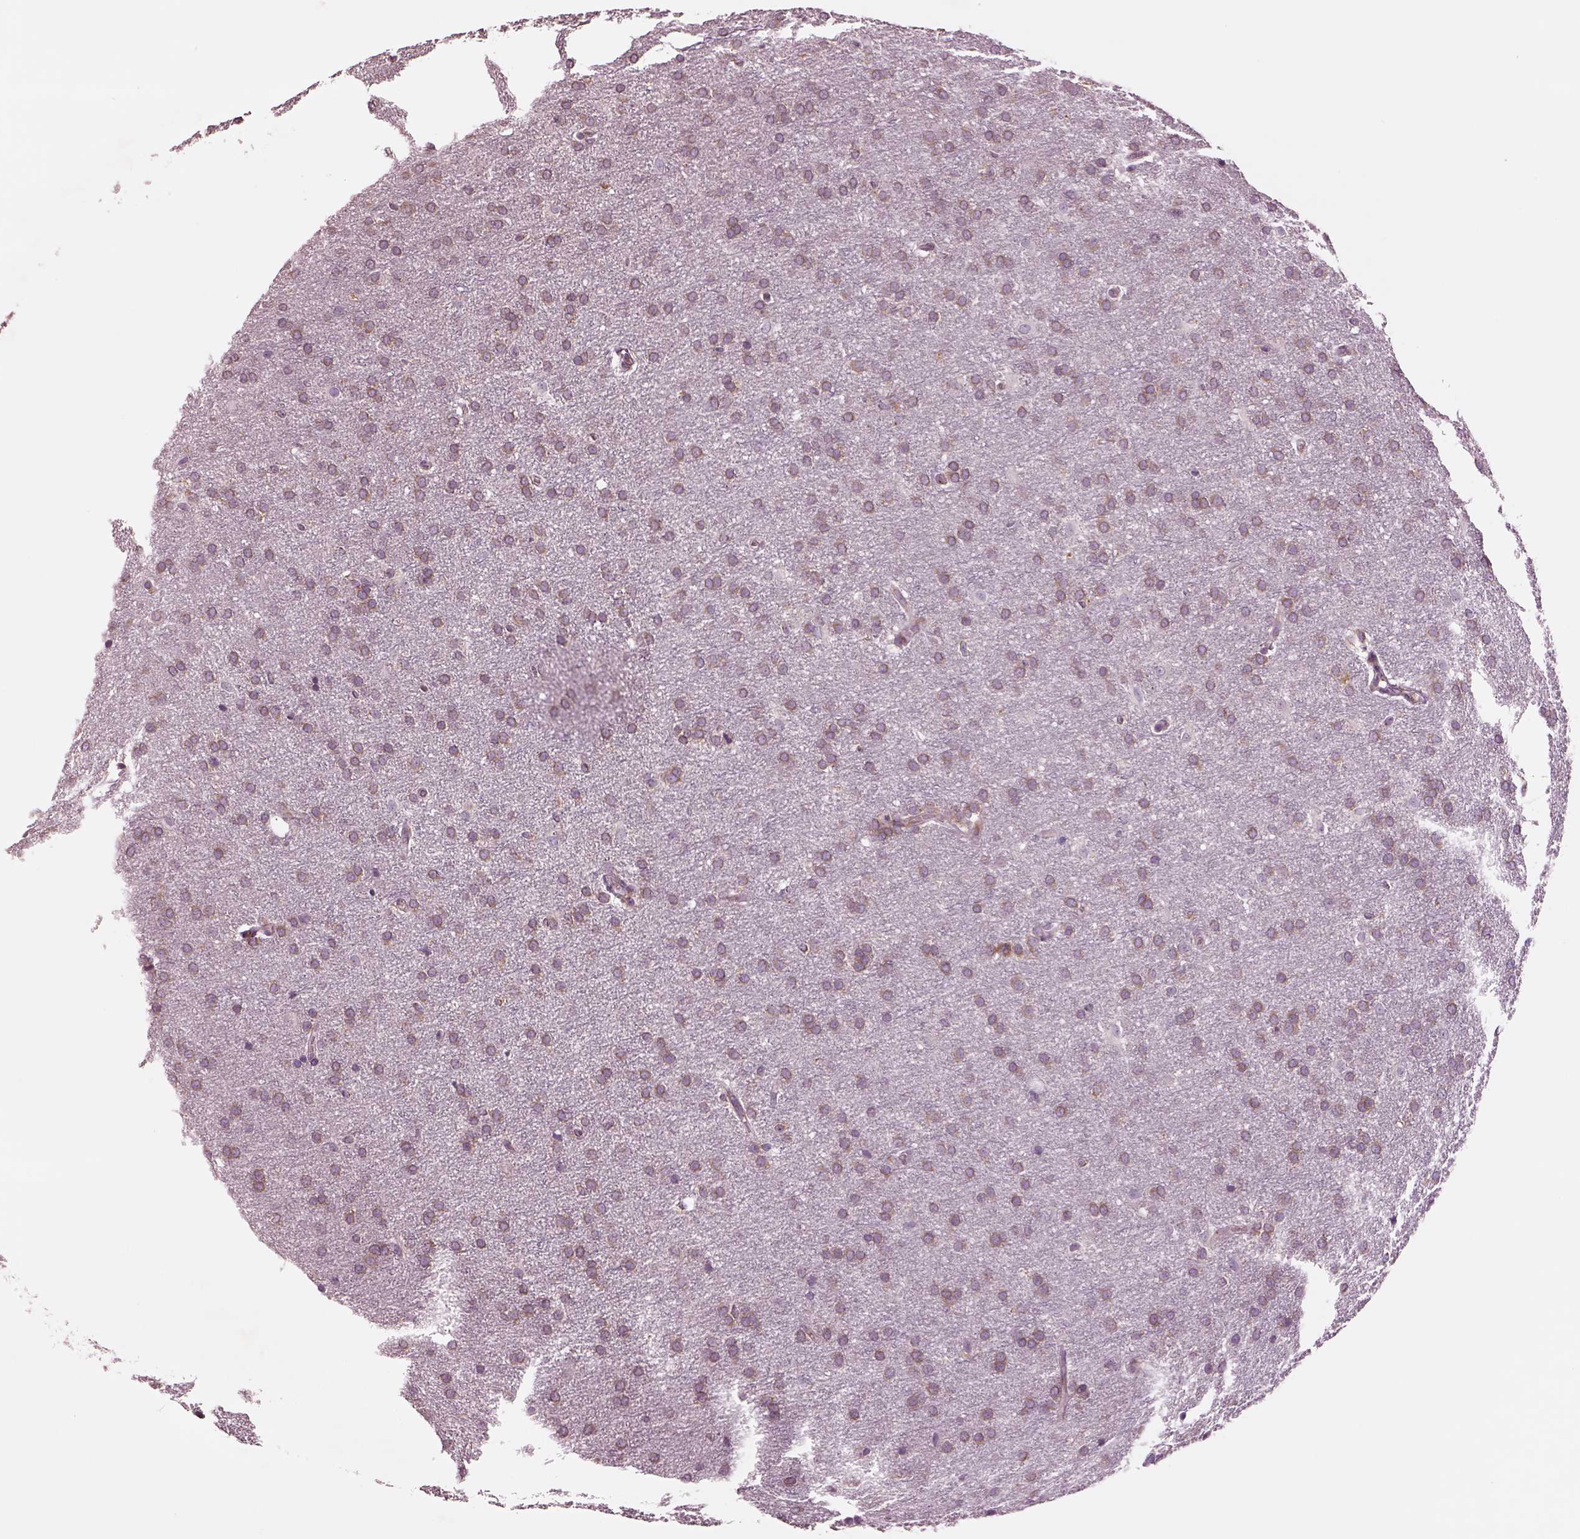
{"staining": {"intensity": "moderate", "quantity": ">75%", "location": "cytoplasmic/membranous"}, "tissue": "glioma", "cell_type": "Tumor cells", "image_type": "cancer", "snomed": [{"axis": "morphology", "description": "Glioma, malignant, Low grade"}, {"axis": "topography", "description": "Brain"}], "caption": "IHC micrograph of neoplastic tissue: glioma stained using immunohistochemistry reveals medium levels of moderate protein expression localized specifically in the cytoplasmic/membranous of tumor cells, appearing as a cytoplasmic/membranous brown color.", "gene": "SEC23A", "patient": {"sex": "female", "age": 32}}